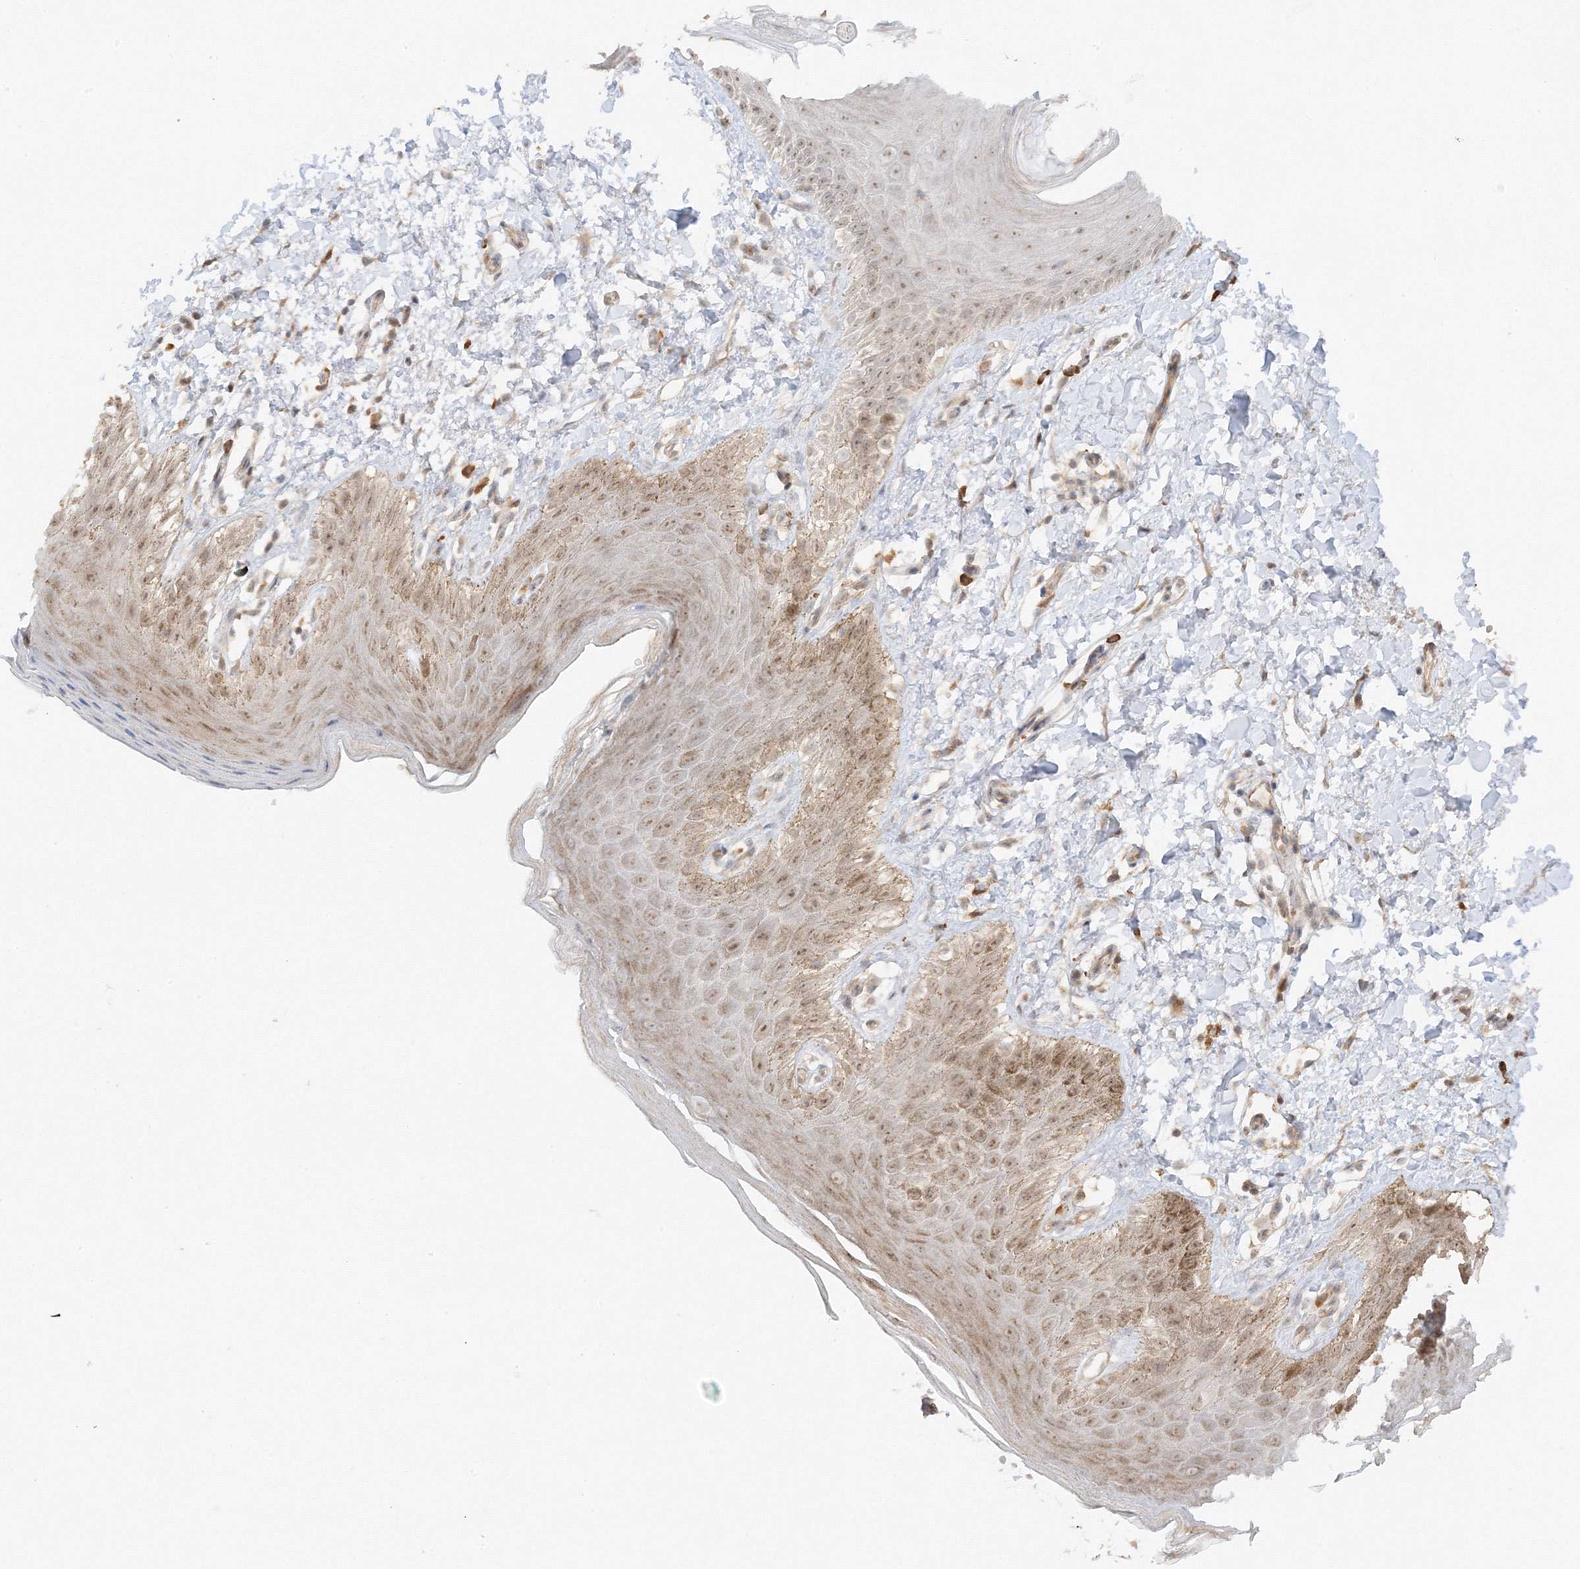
{"staining": {"intensity": "moderate", "quantity": ">75%", "location": "nuclear"}, "tissue": "skin", "cell_type": "Epidermal cells", "image_type": "normal", "snomed": [{"axis": "morphology", "description": "Normal tissue, NOS"}, {"axis": "topography", "description": "Anal"}], "caption": "Skin stained with immunohistochemistry (IHC) shows moderate nuclear expression in approximately >75% of epidermal cells.", "gene": "ETAA1", "patient": {"sex": "male", "age": 44}}